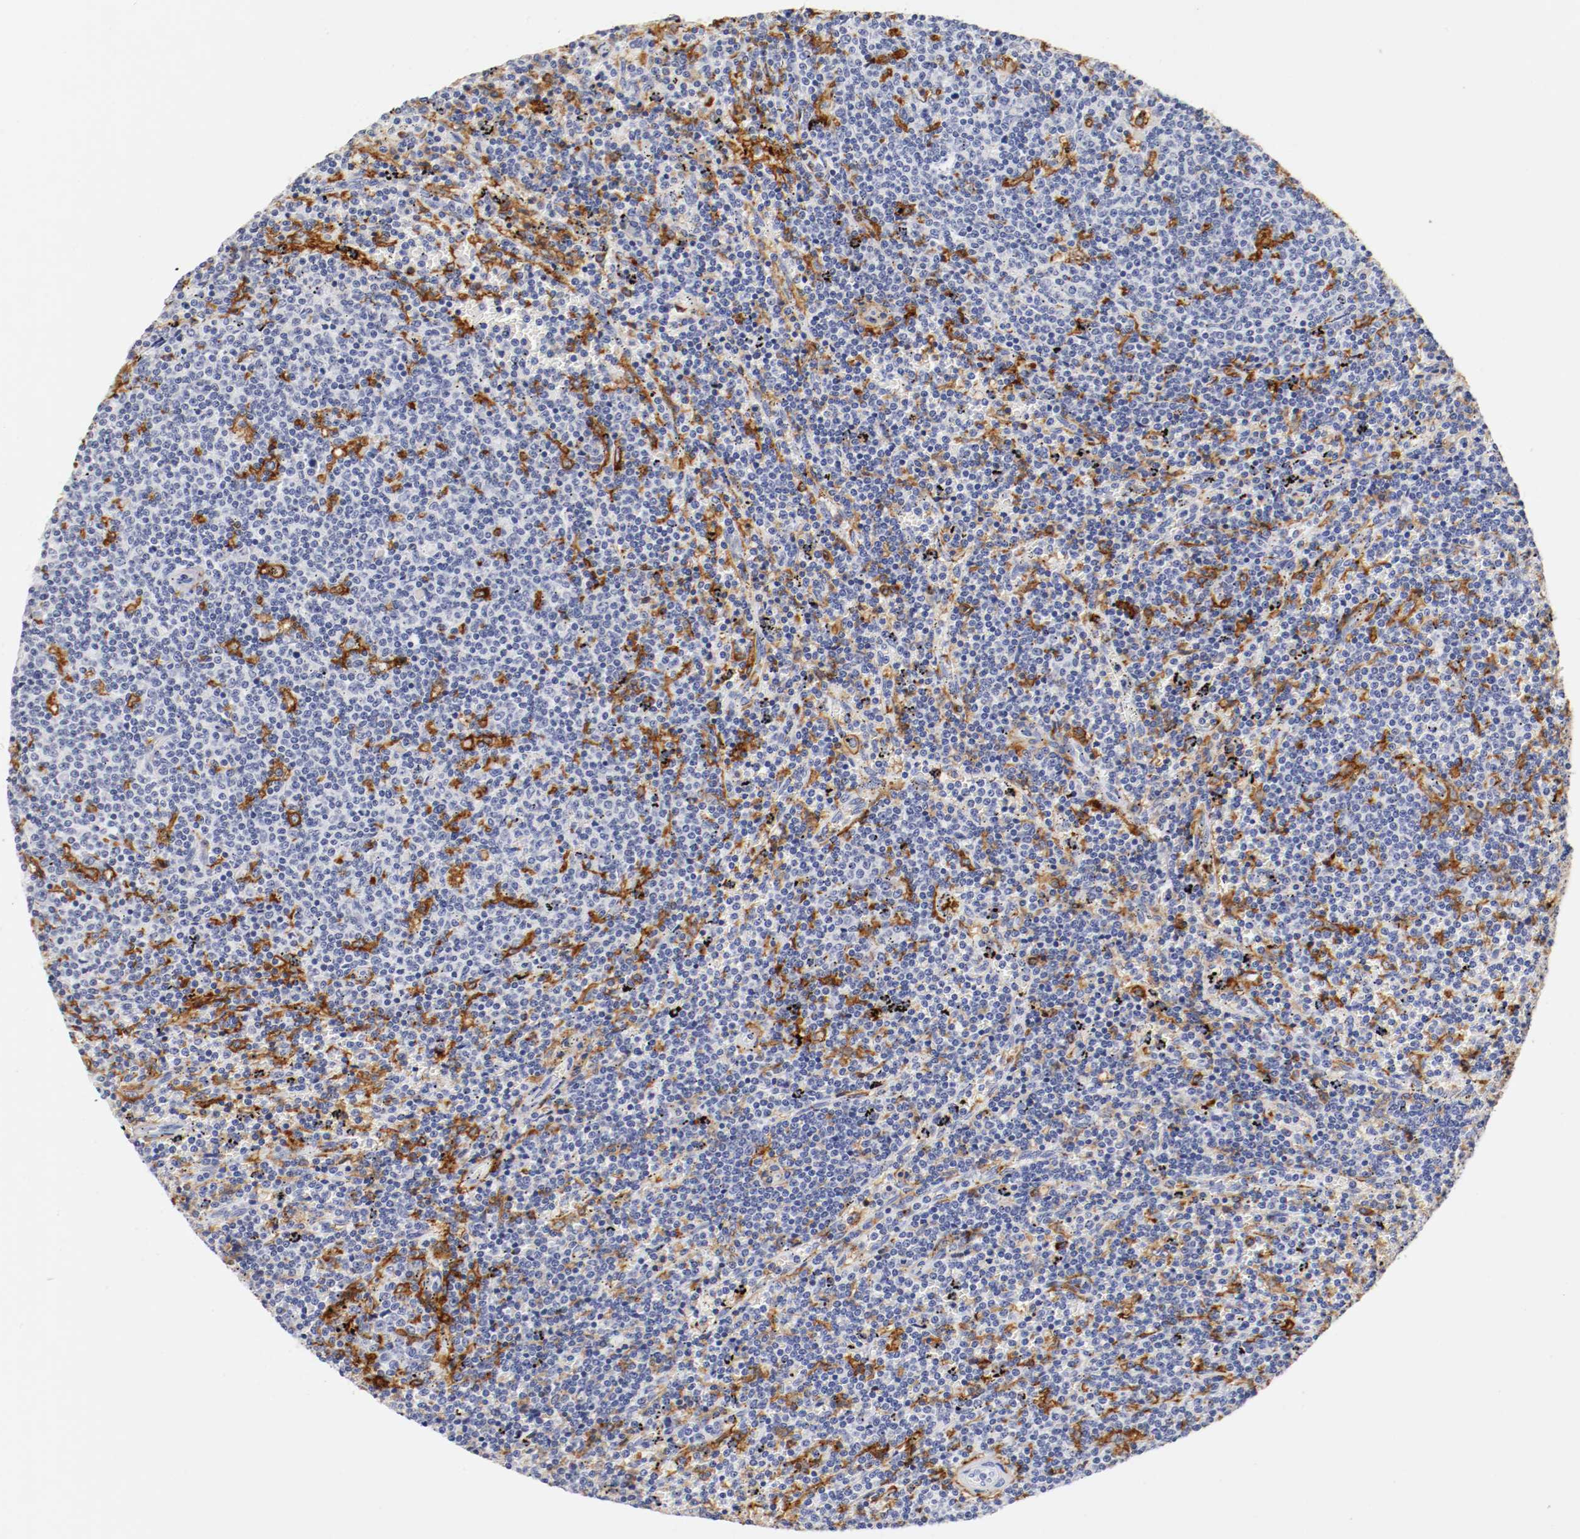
{"staining": {"intensity": "negative", "quantity": "none", "location": "none"}, "tissue": "lymphoma", "cell_type": "Tumor cells", "image_type": "cancer", "snomed": [{"axis": "morphology", "description": "Malignant lymphoma, non-Hodgkin's type, Low grade"}, {"axis": "topography", "description": "Spleen"}], "caption": "Immunohistochemistry photomicrograph of neoplastic tissue: human lymphoma stained with DAB displays no significant protein positivity in tumor cells.", "gene": "ITGAX", "patient": {"sex": "female", "age": 50}}